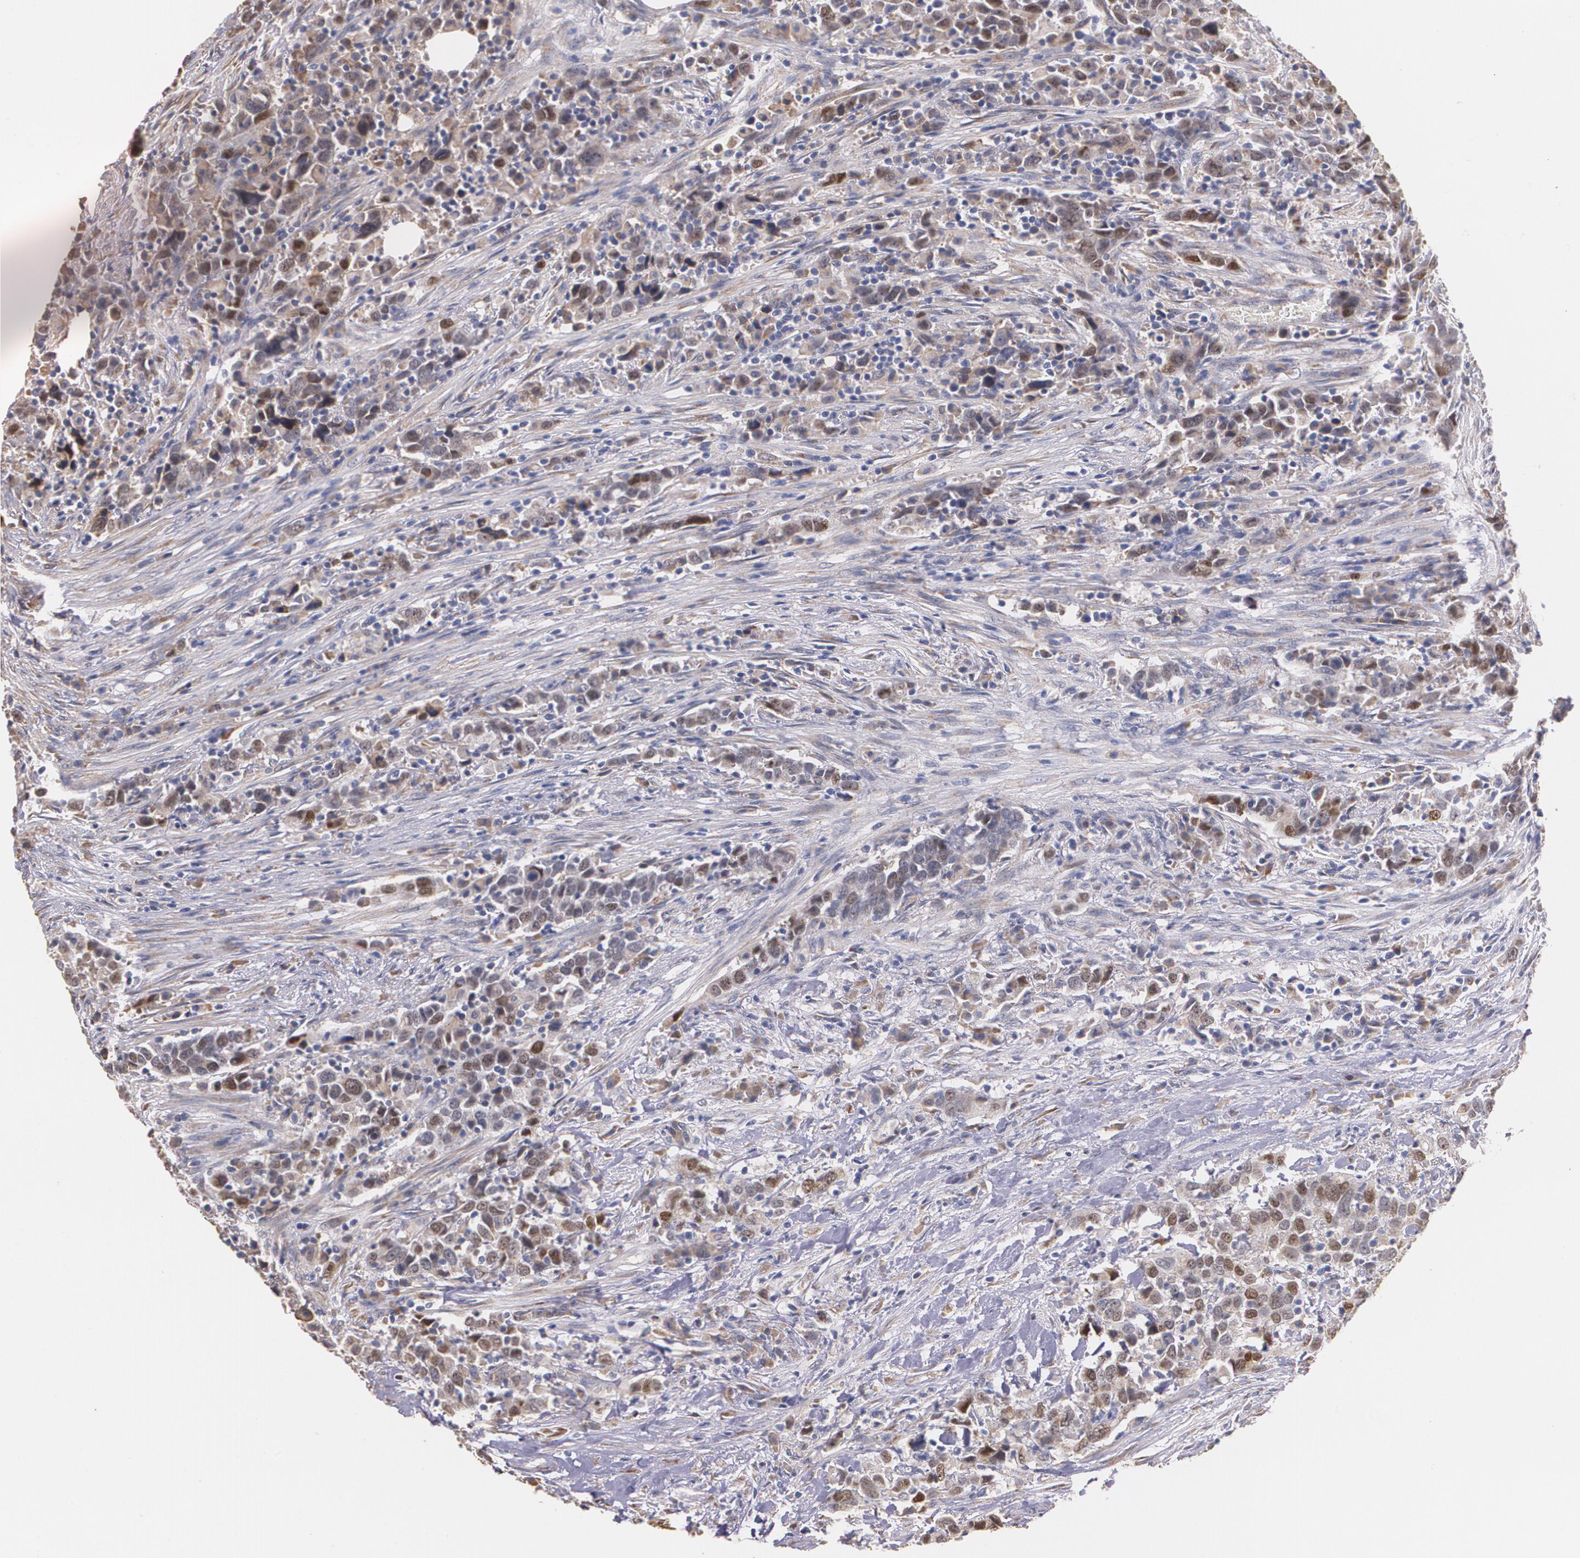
{"staining": {"intensity": "moderate", "quantity": "25%-75%", "location": "cytoplasmic/membranous,nuclear"}, "tissue": "urothelial cancer", "cell_type": "Tumor cells", "image_type": "cancer", "snomed": [{"axis": "morphology", "description": "Urothelial carcinoma, High grade"}, {"axis": "topography", "description": "Urinary bladder"}], "caption": "Brown immunohistochemical staining in high-grade urothelial carcinoma shows moderate cytoplasmic/membranous and nuclear staining in about 25%-75% of tumor cells. (DAB = brown stain, brightfield microscopy at high magnification).", "gene": "ATF3", "patient": {"sex": "male", "age": 61}}